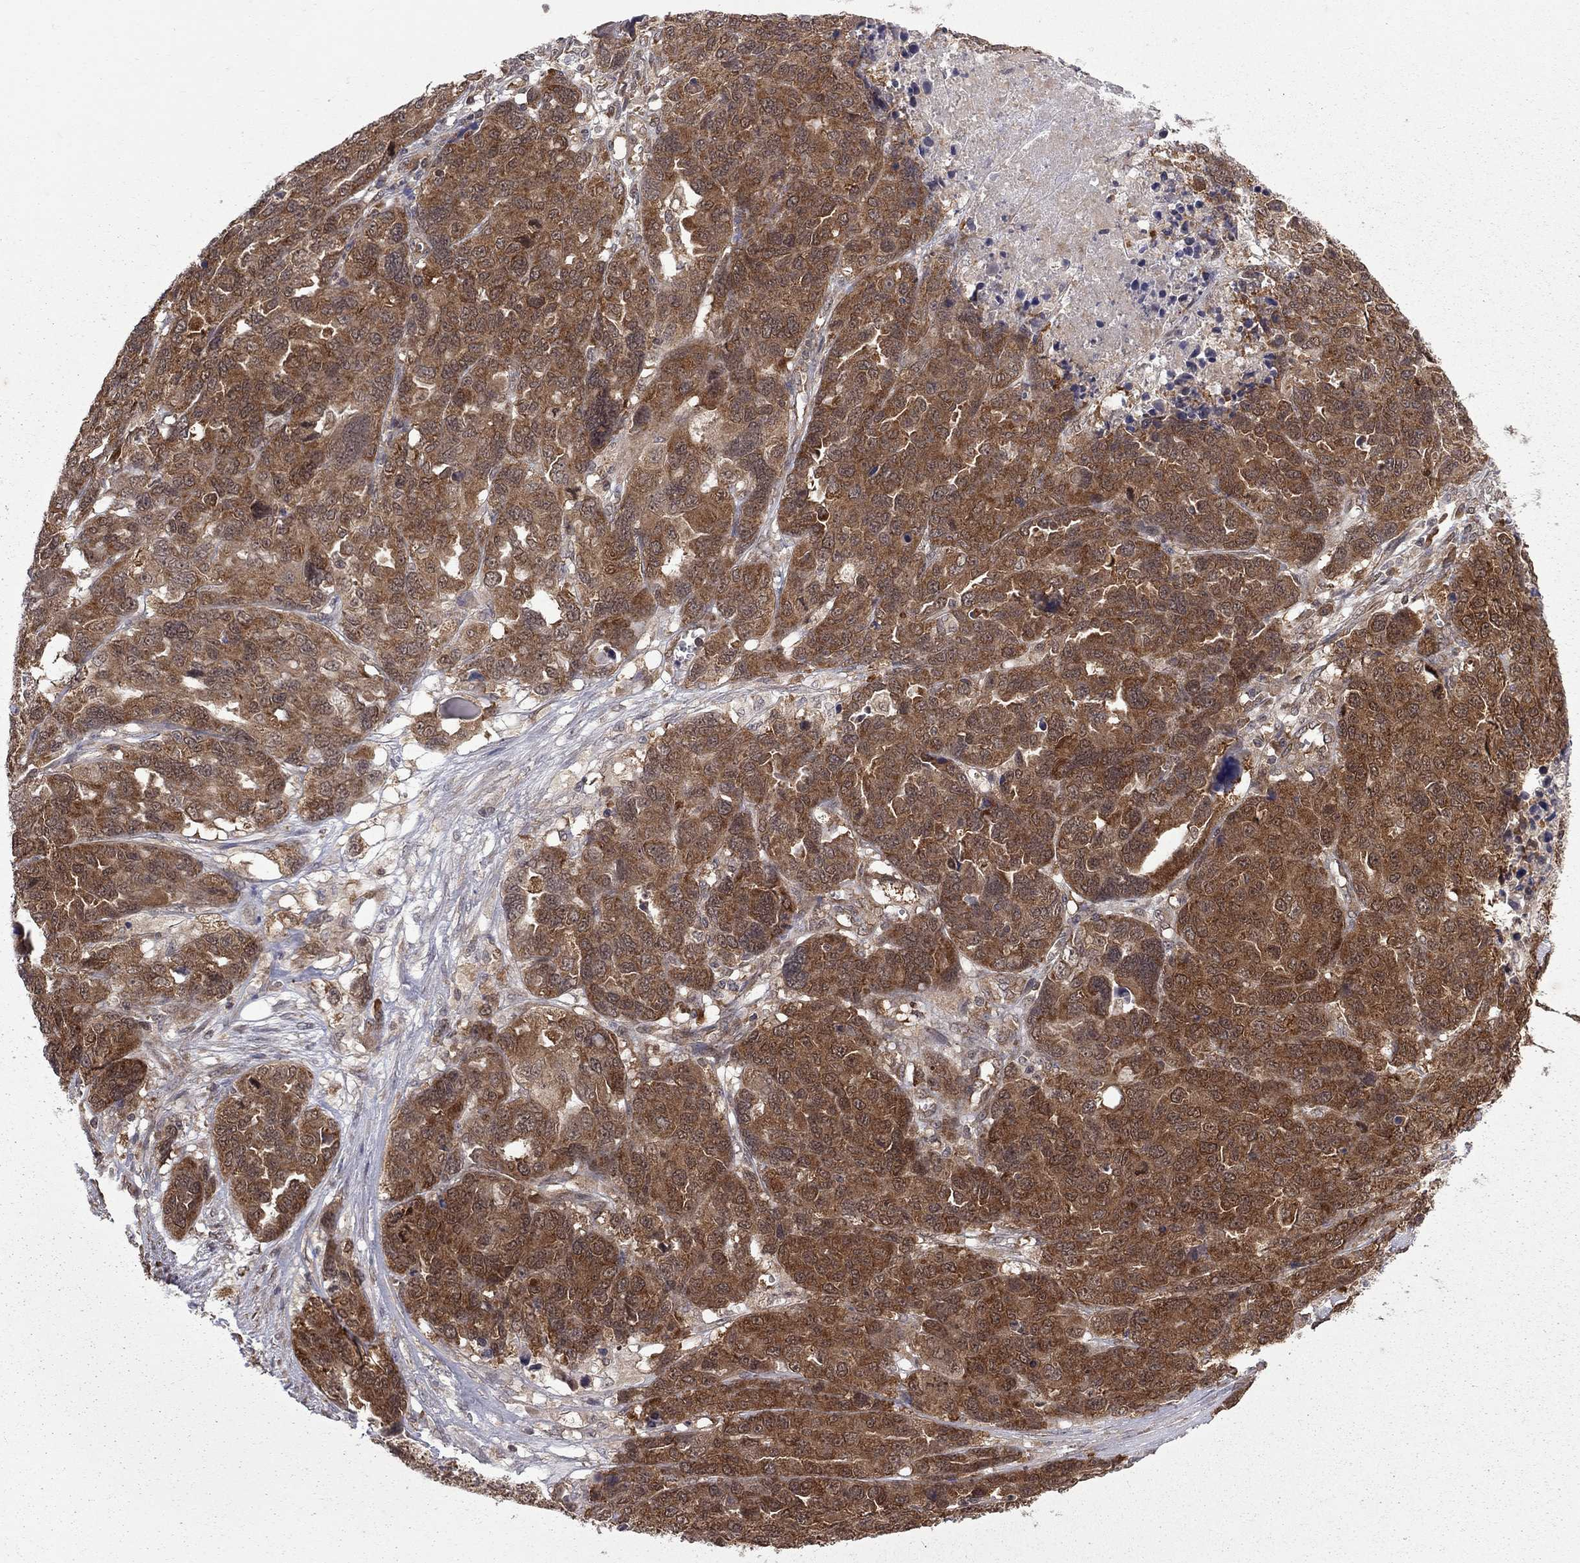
{"staining": {"intensity": "strong", "quantity": ">75%", "location": "cytoplasmic/membranous"}, "tissue": "ovarian cancer", "cell_type": "Tumor cells", "image_type": "cancer", "snomed": [{"axis": "morphology", "description": "Cystadenocarcinoma, serous, NOS"}, {"axis": "topography", "description": "Ovary"}], "caption": "Immunohistochemical staining of human ovarian serous cystadenocarcinoma reveals strong cytoplasmic/membranous protein positivity in about >75% of tumor cells.", "gene": "NAA50", "patient": {"sex": "female", "age": 87}}